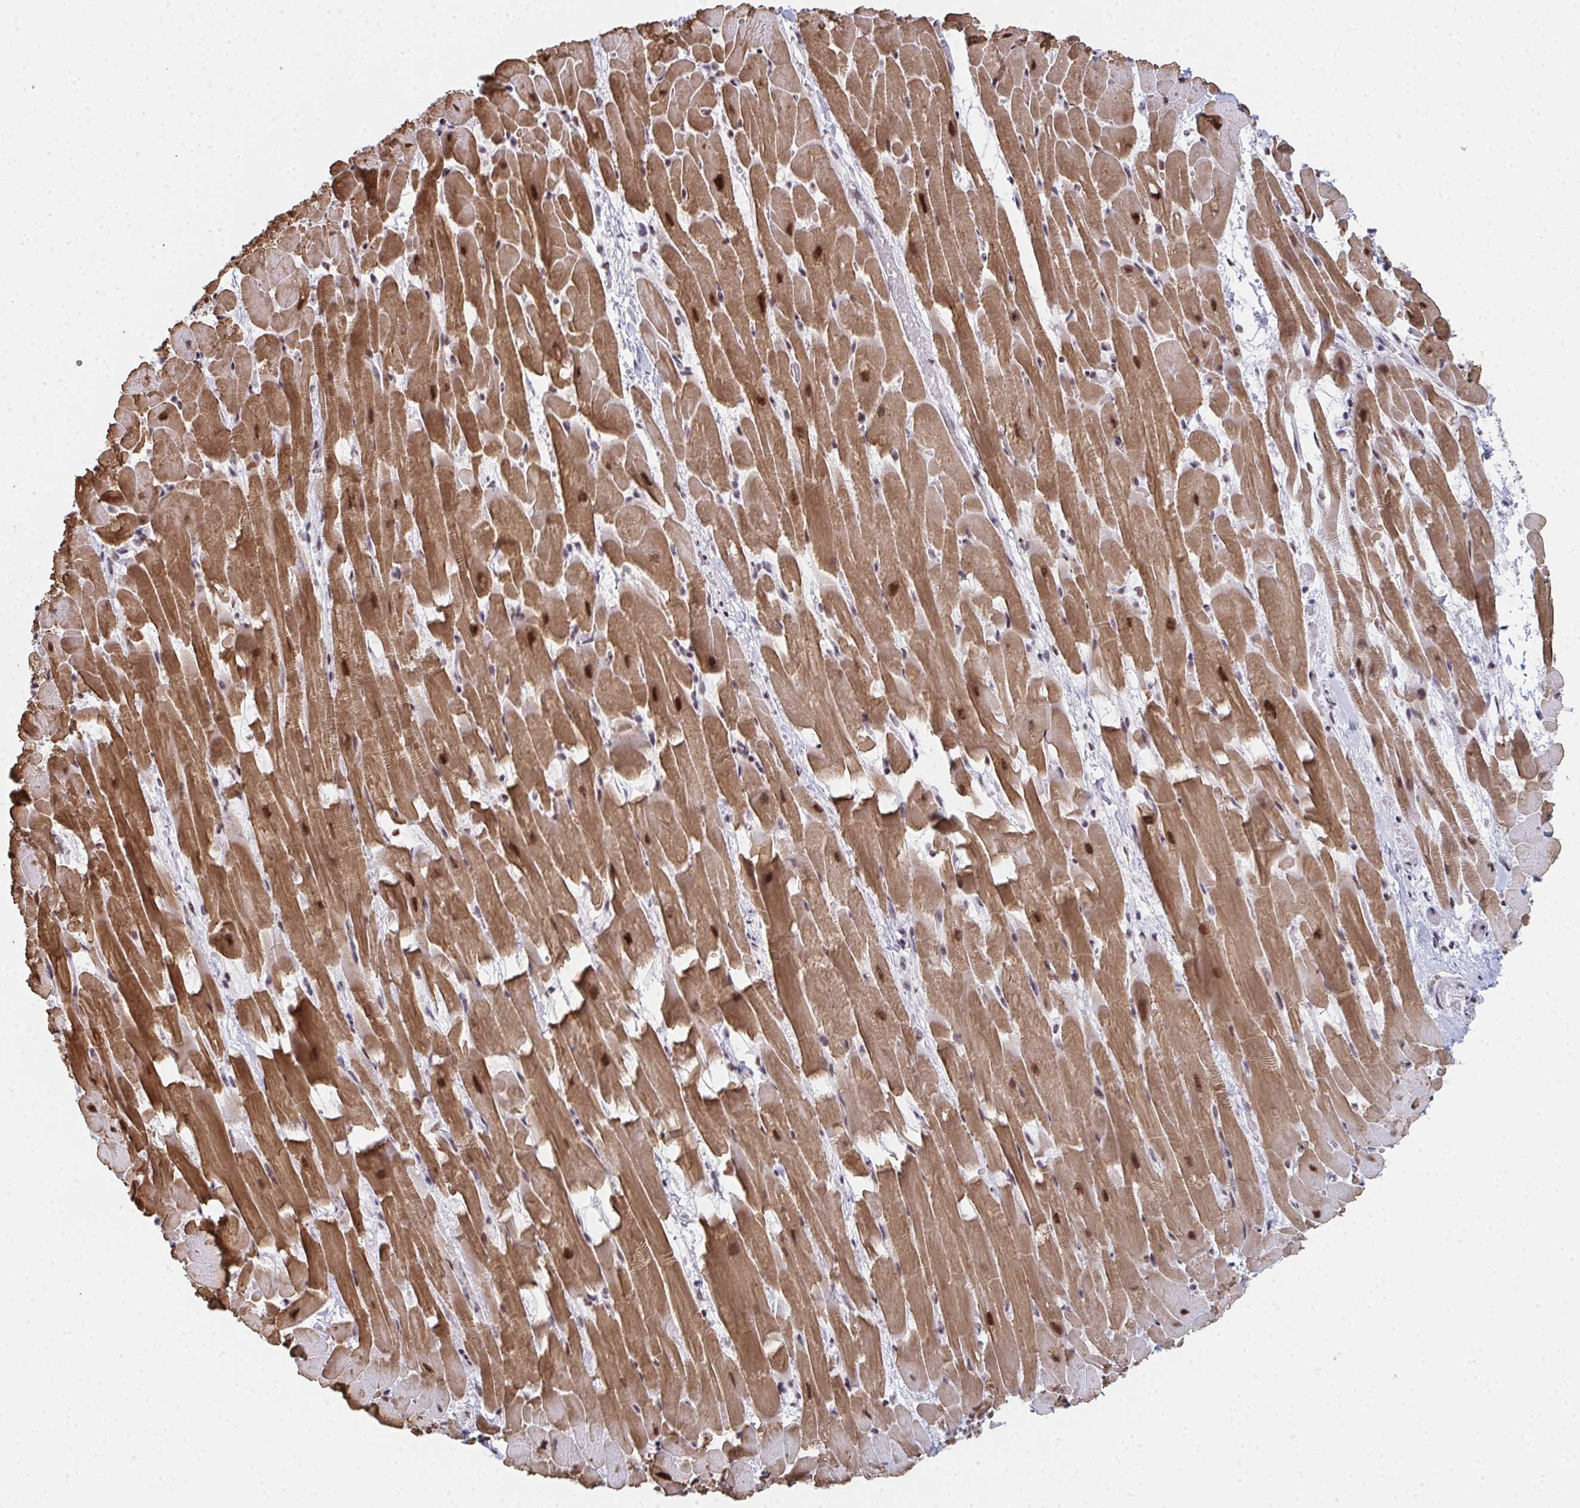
{"staining": {"intensity": "moderate", "quantity": ">75%", "location": "cytoplasmic/membranous,nuclear"}, "tissue": "heart muscle", "cell_type": "Cardiomyocytes", "image_type": "normal", "snomed": [{"axis": "morphology", "description": "Normal tissue, NOS"}, {"axis": "topography", "description": "Heart"}], "caption": "Immunohistochemistry (IHC) of normal human heart muscle reveals medium levels of moderate cytoplasmic/membranous,nuclear expression in approximately >75% of cardiomyocytes. The staining is performed using DAB brown chromogen to label protein expression. The nuclei are counter-stained blue using hematoxylin.", "gene": "SNRNP70", "patient": {"sex": "male", "age": 37}}